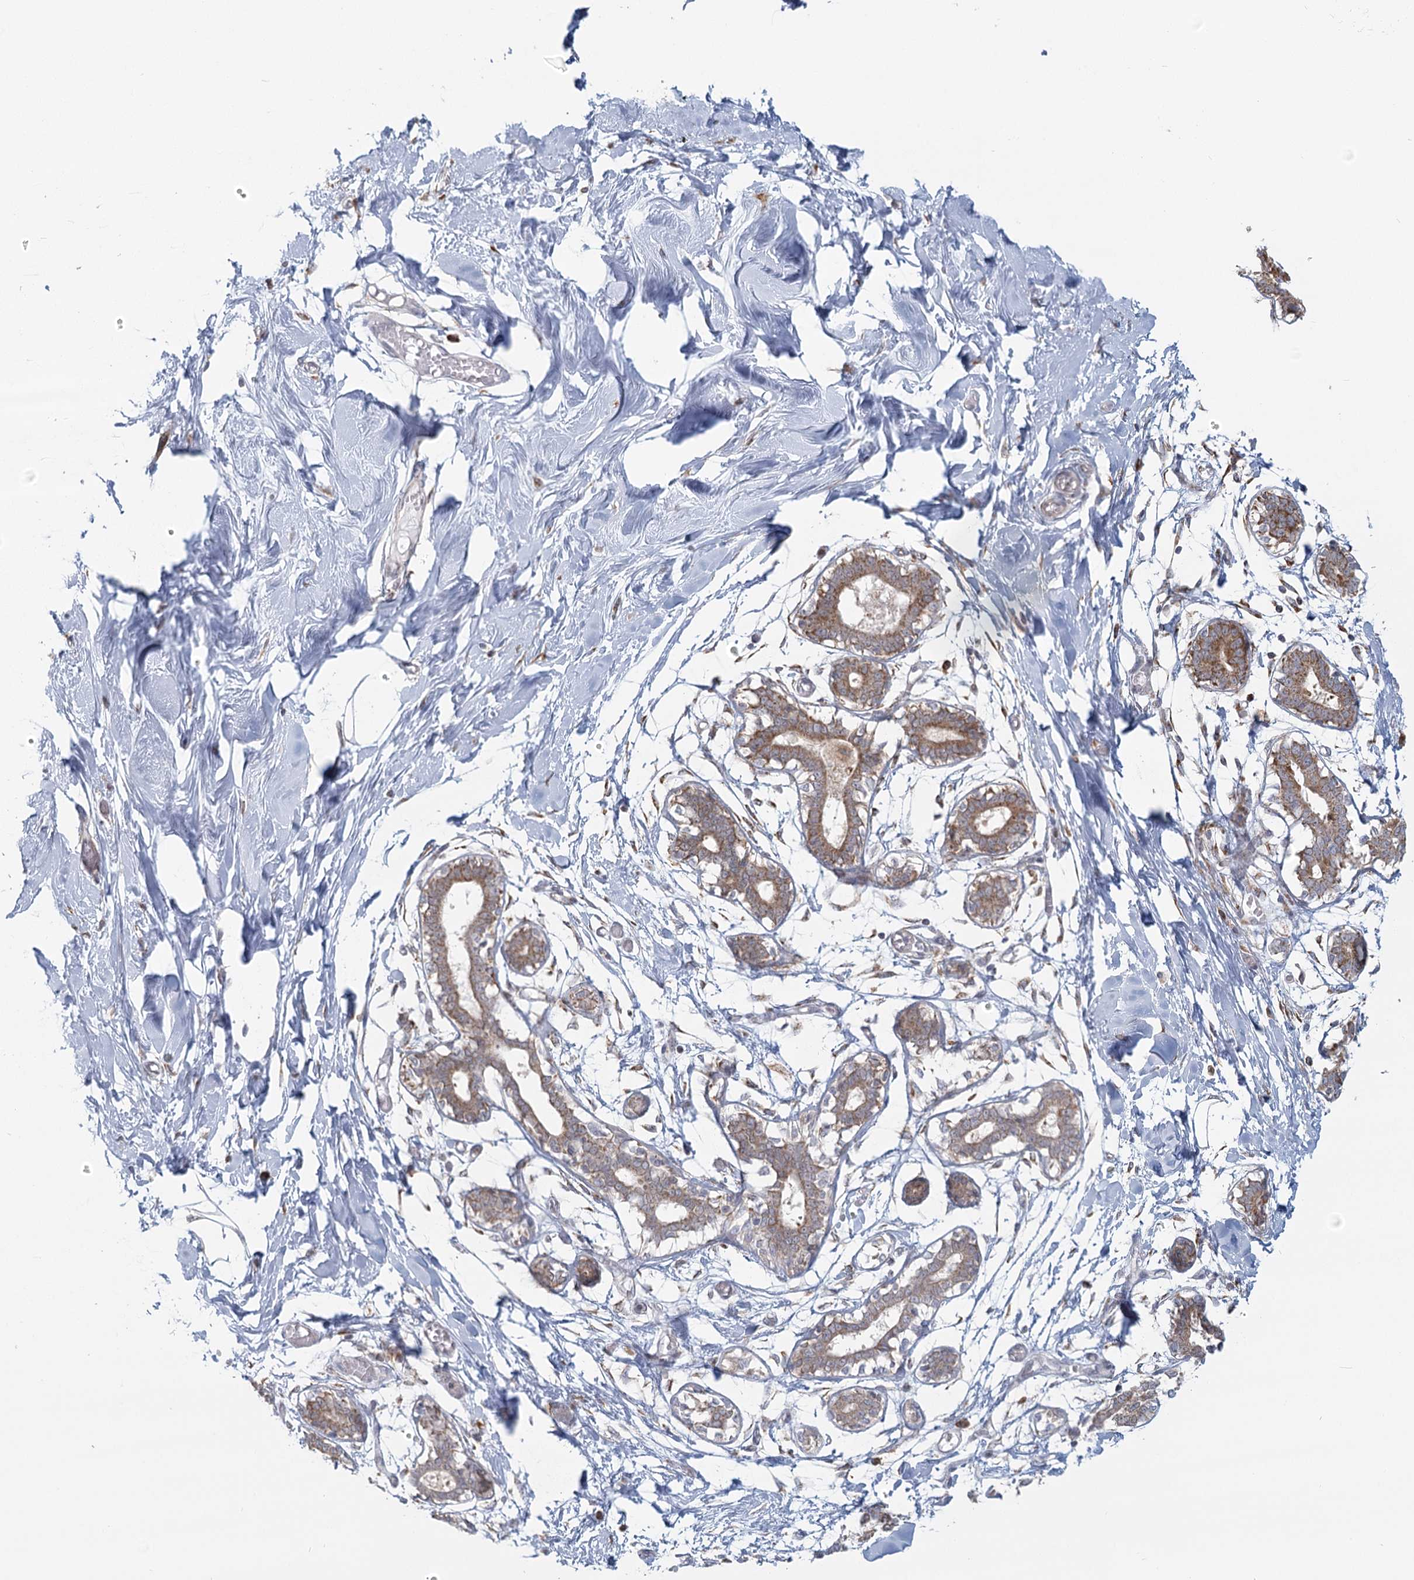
{"staining": {"intensity": "negative", "quantity": "none", "location": "none"}, "tissue": "breast", "cell_type": "Adipocytes", "image_type": "normal", "snomed": [{"axis": "morphology", "description": "Normal tissue, NOS"}, {"axis": "topography", "description": "Breast"}], "caption": "Immunohistochemical staining of benign human breast displays no significant expression in adipocytes.", "gene": "LACTB", "patient": {"sex": "female", "age": 27}}